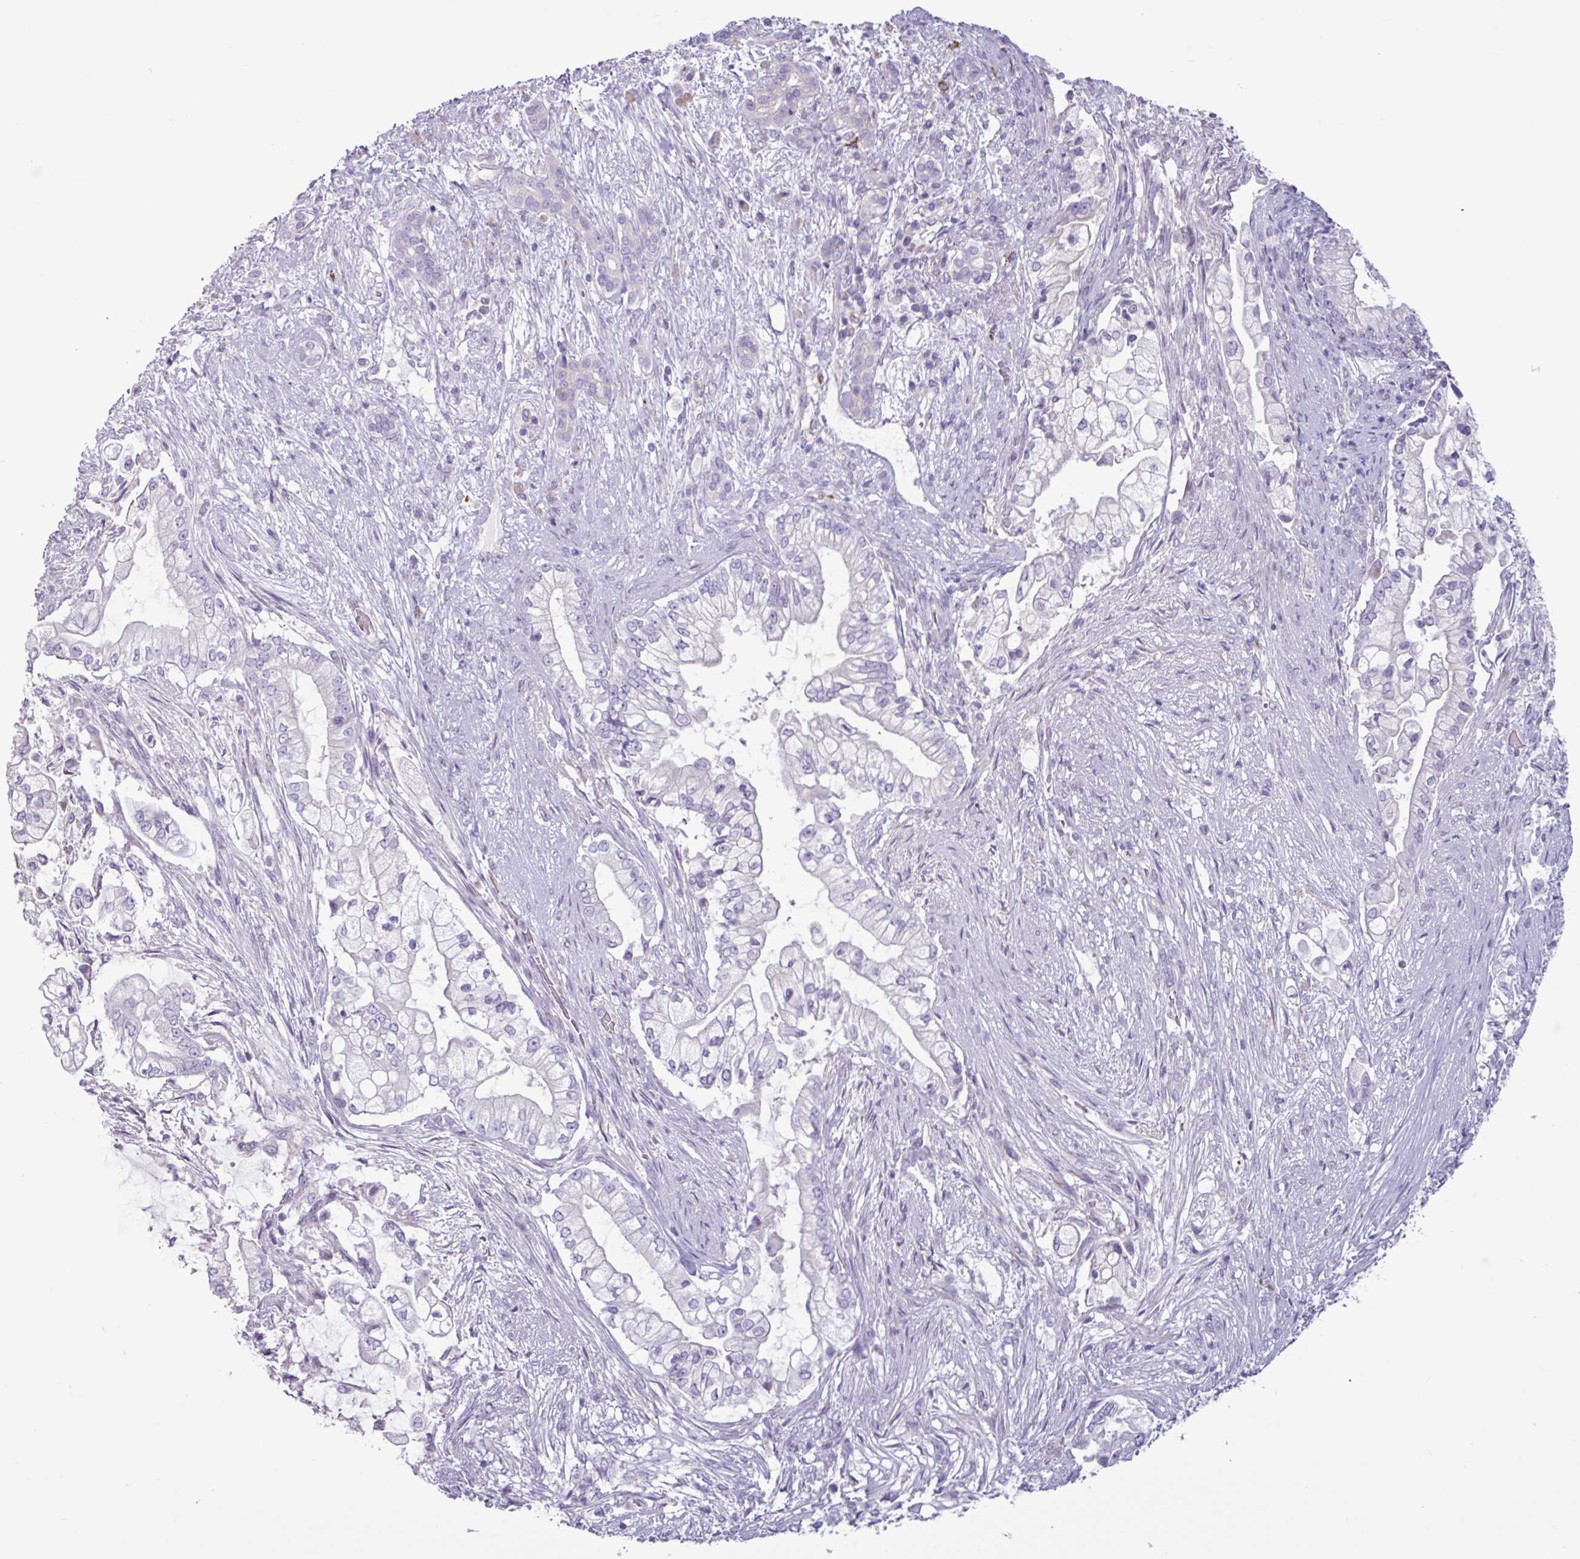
{"staining": {"intensity": "negative", "quantity": "none", "location": "none"}, "tissue": "pancreatic cancer", "cell_type": "Tumor cells", "image_type": "cancer", "snomed": [{"axis": "morphology", "description": "Adenocarcinoma, NOS"}, {"axis": "topography", "description": "Pancreas"}], "caption": "Pancreatic adenocarcinoma stained for a protein using immunohistochemistry (IHC) displays no expression tumor cells.", "gene": "ADGRE1", "patient": {"sex": "female", "age": 69}}